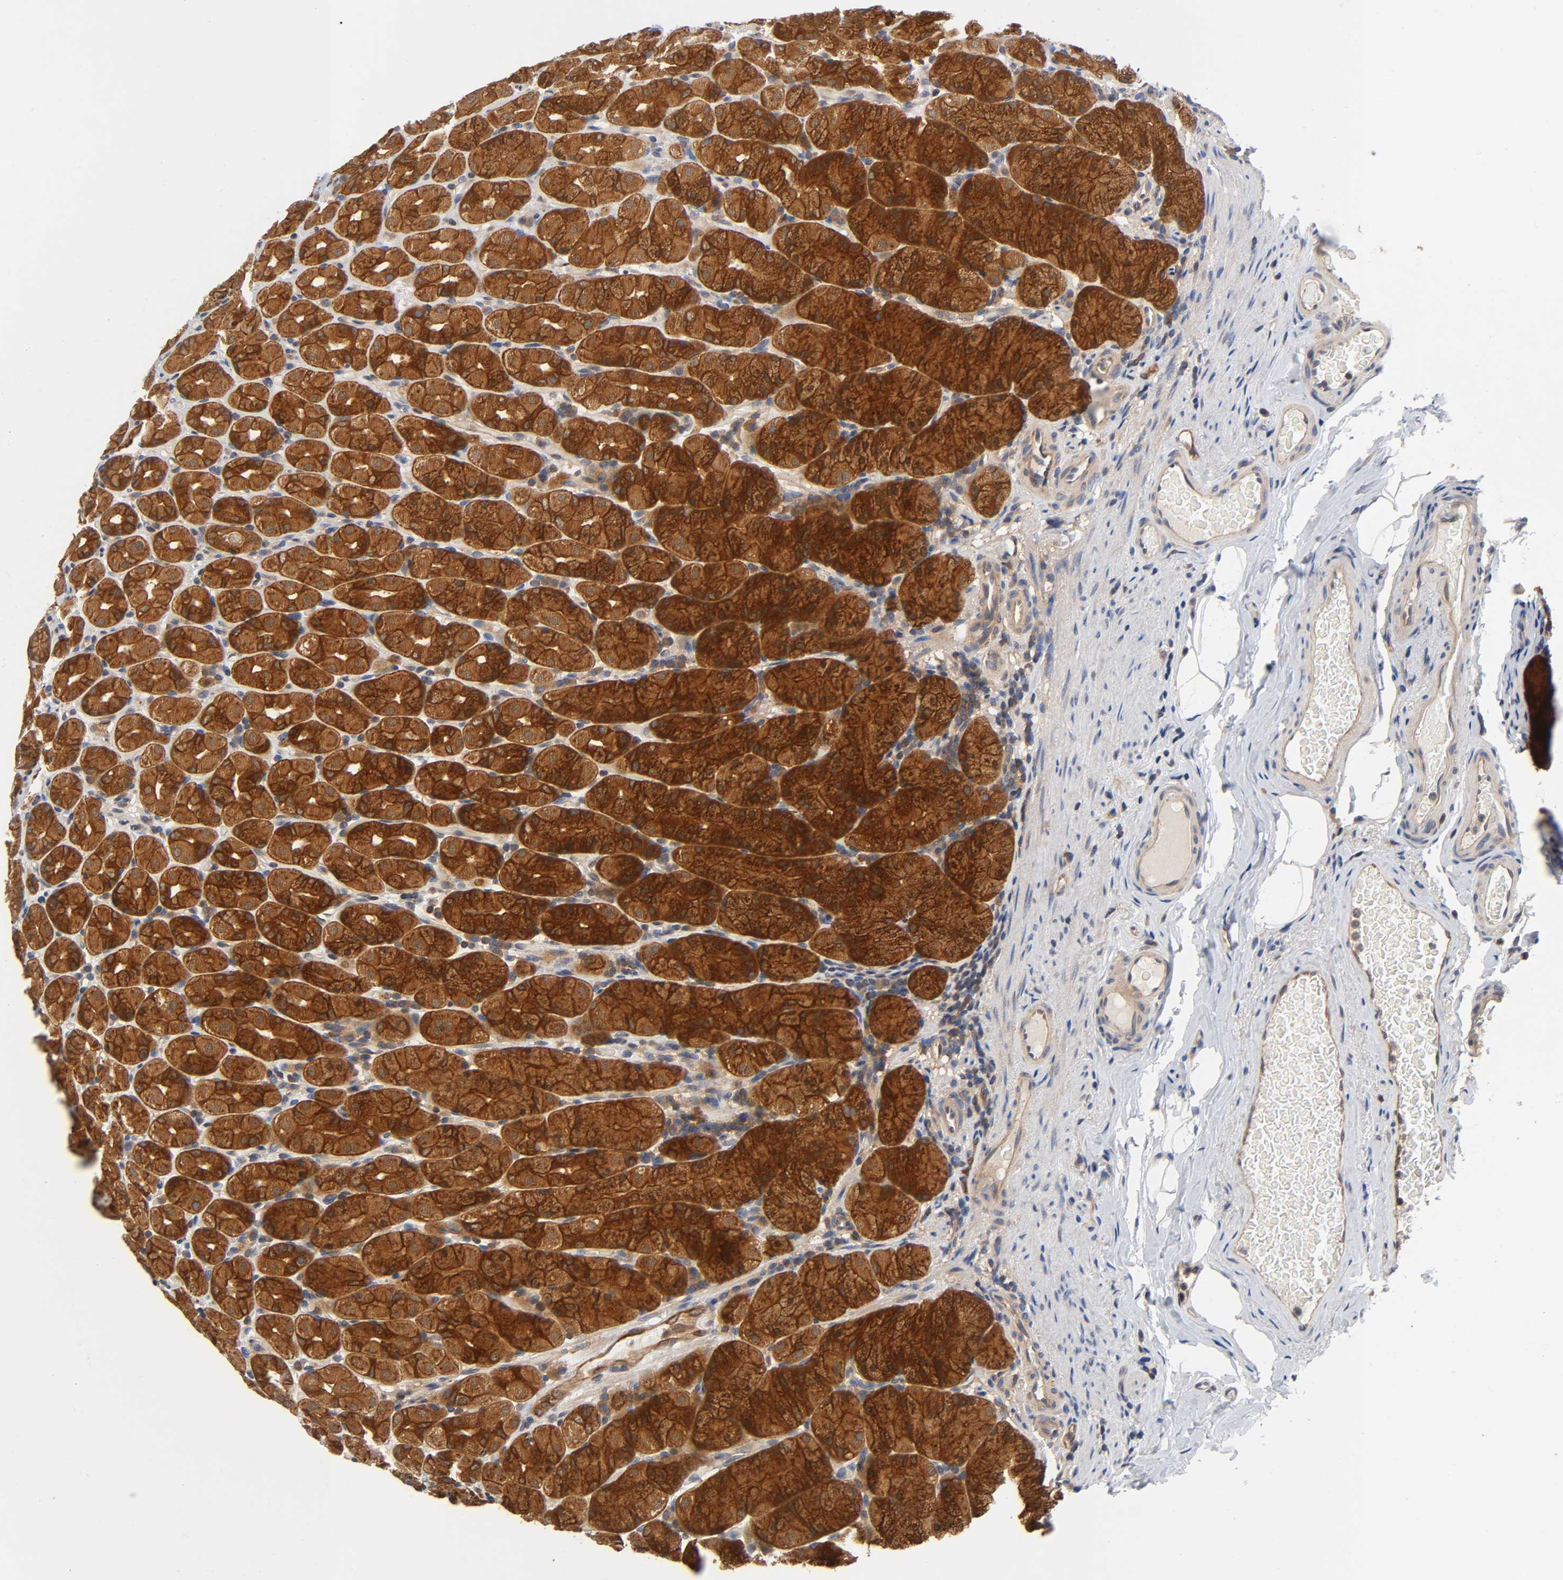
{"staining": {"intensity": "strong", "quantity": ">75%", "location": "cytoplasmic/membranous"}, "tissue": "stomach", "cell_type": "Glandular cells", "image_type": "normal", "snomed": [{"axis": "morphology", "description": "Normal tissue, NOS"}, {"axis": "topography", "description": "Stomach, upper"}], "caption": "Strong cytoplasmic/membranous expression for a protein is appreciated in about >75% of glandular cells of benign stomach using IHC.", "gene": "PRKAB1", "patient": {"sex": "male", "age": 68}}